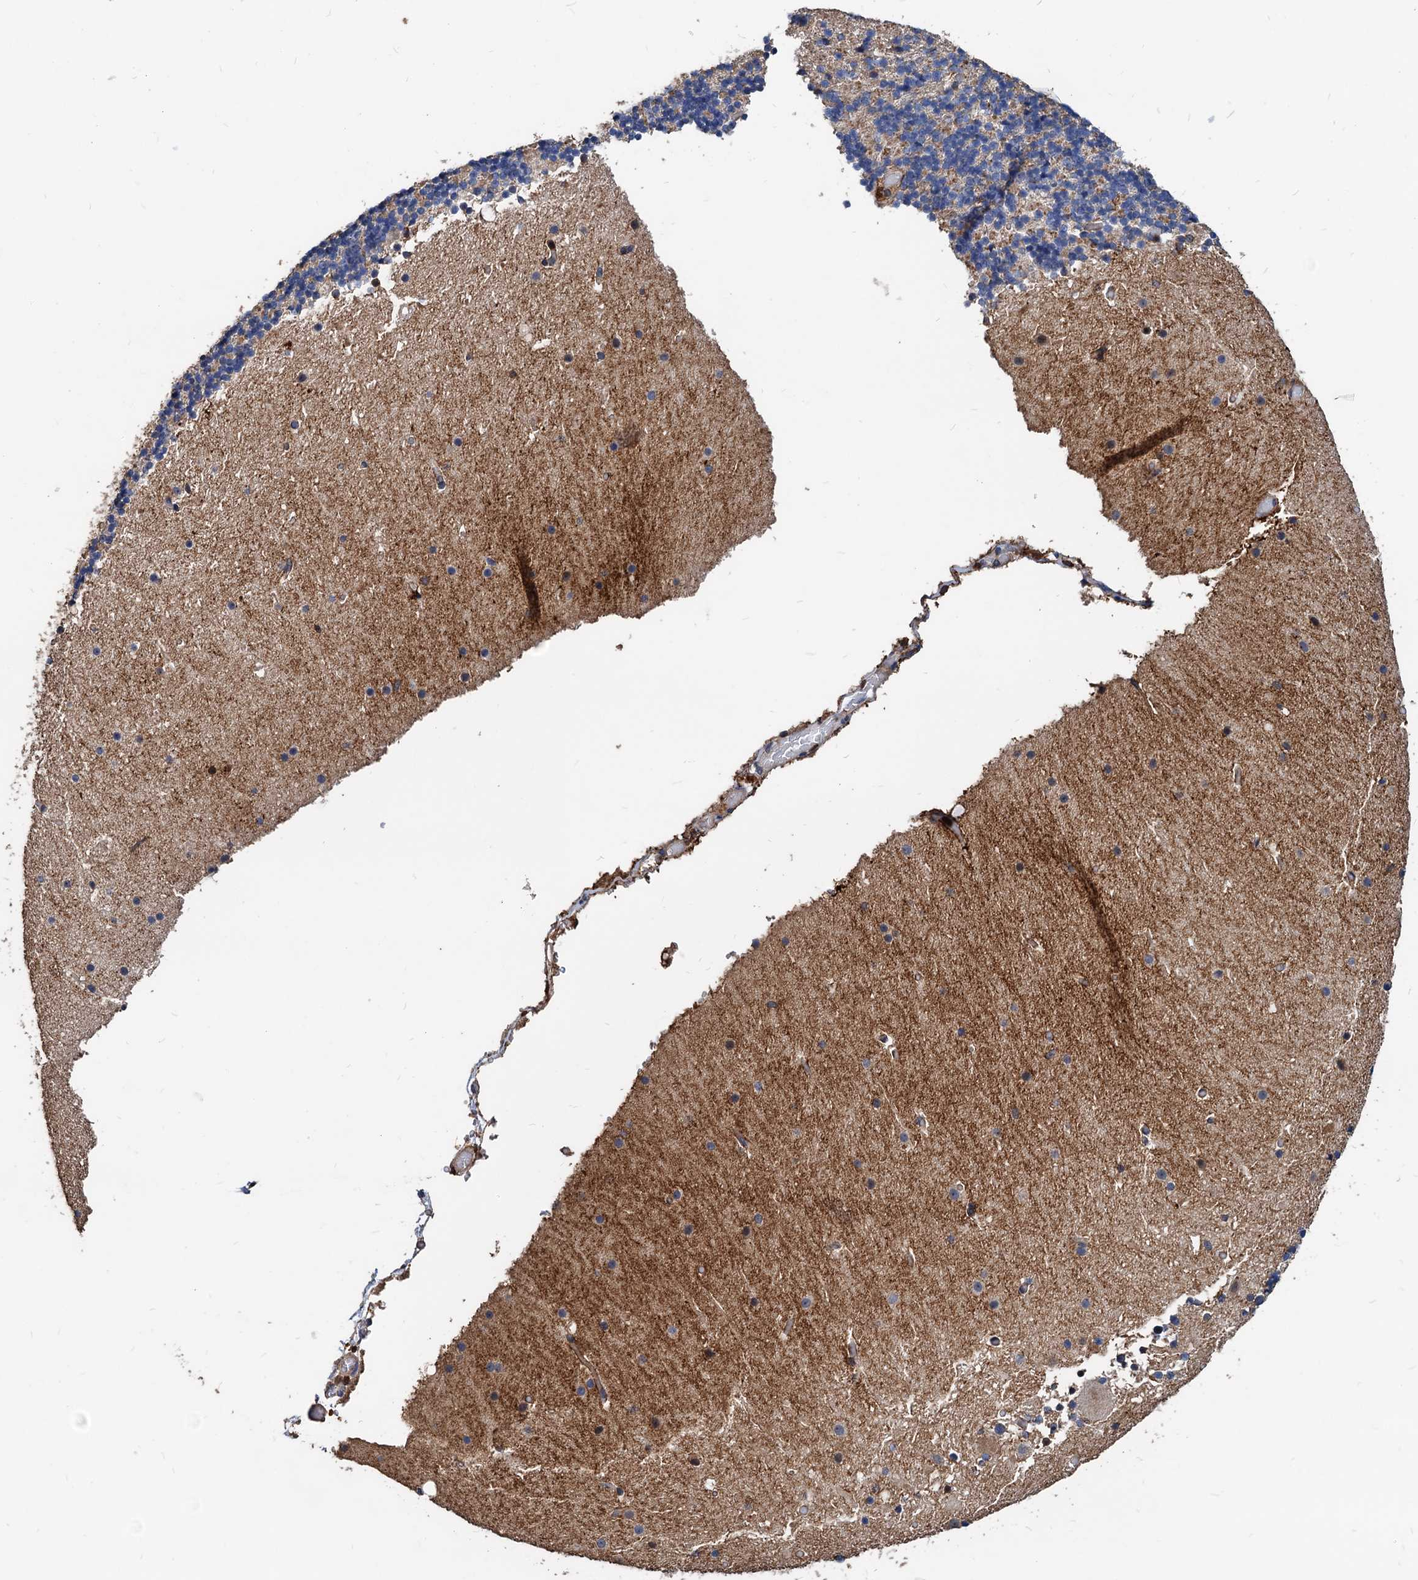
{"staining": {"intensity": "negative", "quantity": "none", "location": "none"}, "tissue": "cerebellum", "cell_type": "Cells in granular layer", "image_type": "normal", "snomed": [{"axis": "morphology", "description": "Normal tissue, NOS"}, {"axis": "topography", "description": "Cerebellum"}], "caption": "Immunohistochemistry photomicrograph of normal cerebellum: cerebellum stained with DAB reveals no significant protein staining in cells in granular layer.", "gene": "LCP2", "patient": {"sex": "male", "age": 57}}